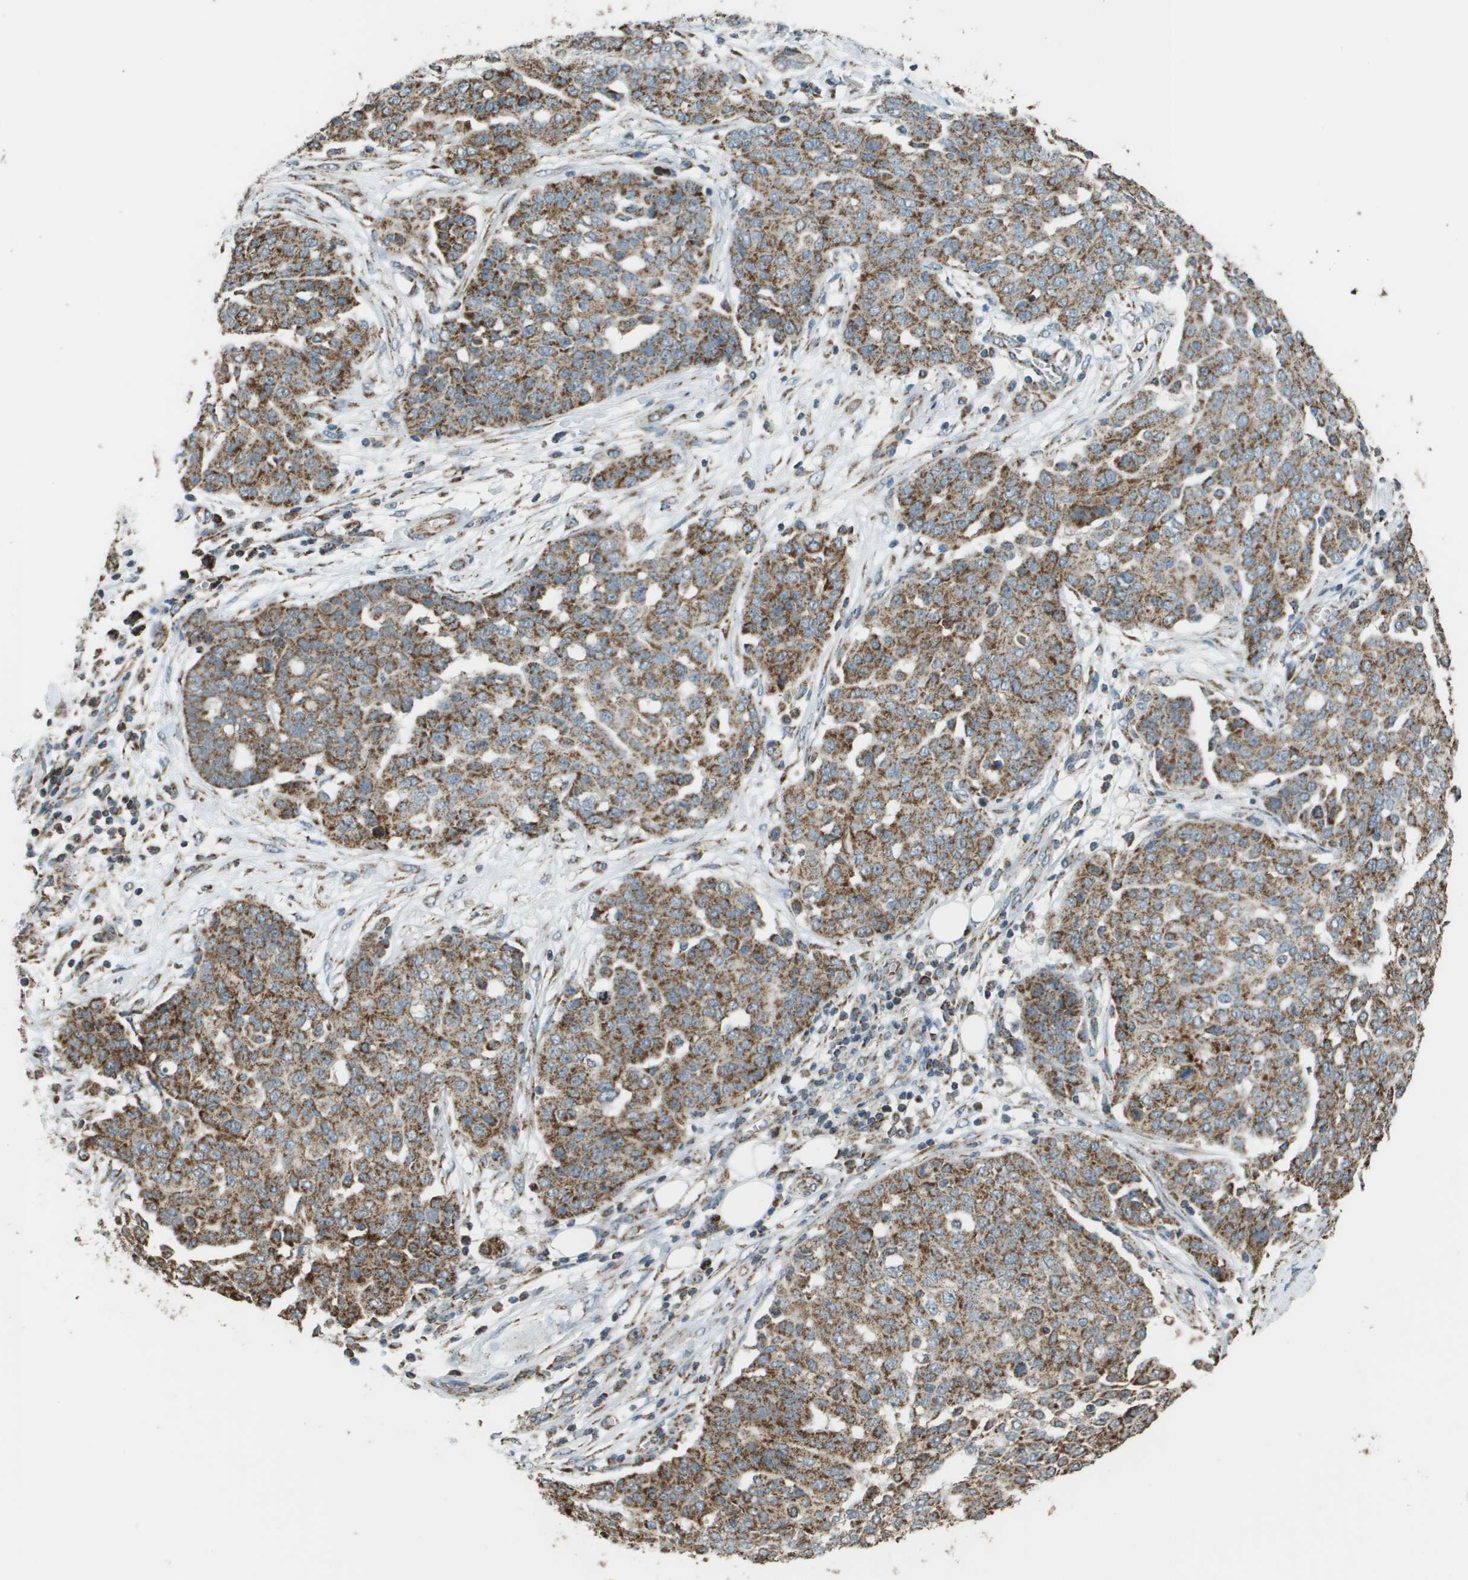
{"staining": {"intensity": "moderate", "quantity": ">75%", "location": "cytoplasmic/membranous"}, "tissue": "ovarian cancer", "cell_type": "Tumor cells", "image_type": "cancer", "snomed": [{"axis": "morphology", "description": "Cystadenocarcinoma, serous, NOS"}, {"axis": "topography", "description": "Soft tissue"}, {"axis": "topography", "description": "Ovary"}], "caption": "This is an image of immunohistochemistry staining of ovarian cancer, which shows moderate staining in the cytoplasmic/membranous of tumor cells.", "gene": "FH", "patient": {"sex": "female", "age": 57}}